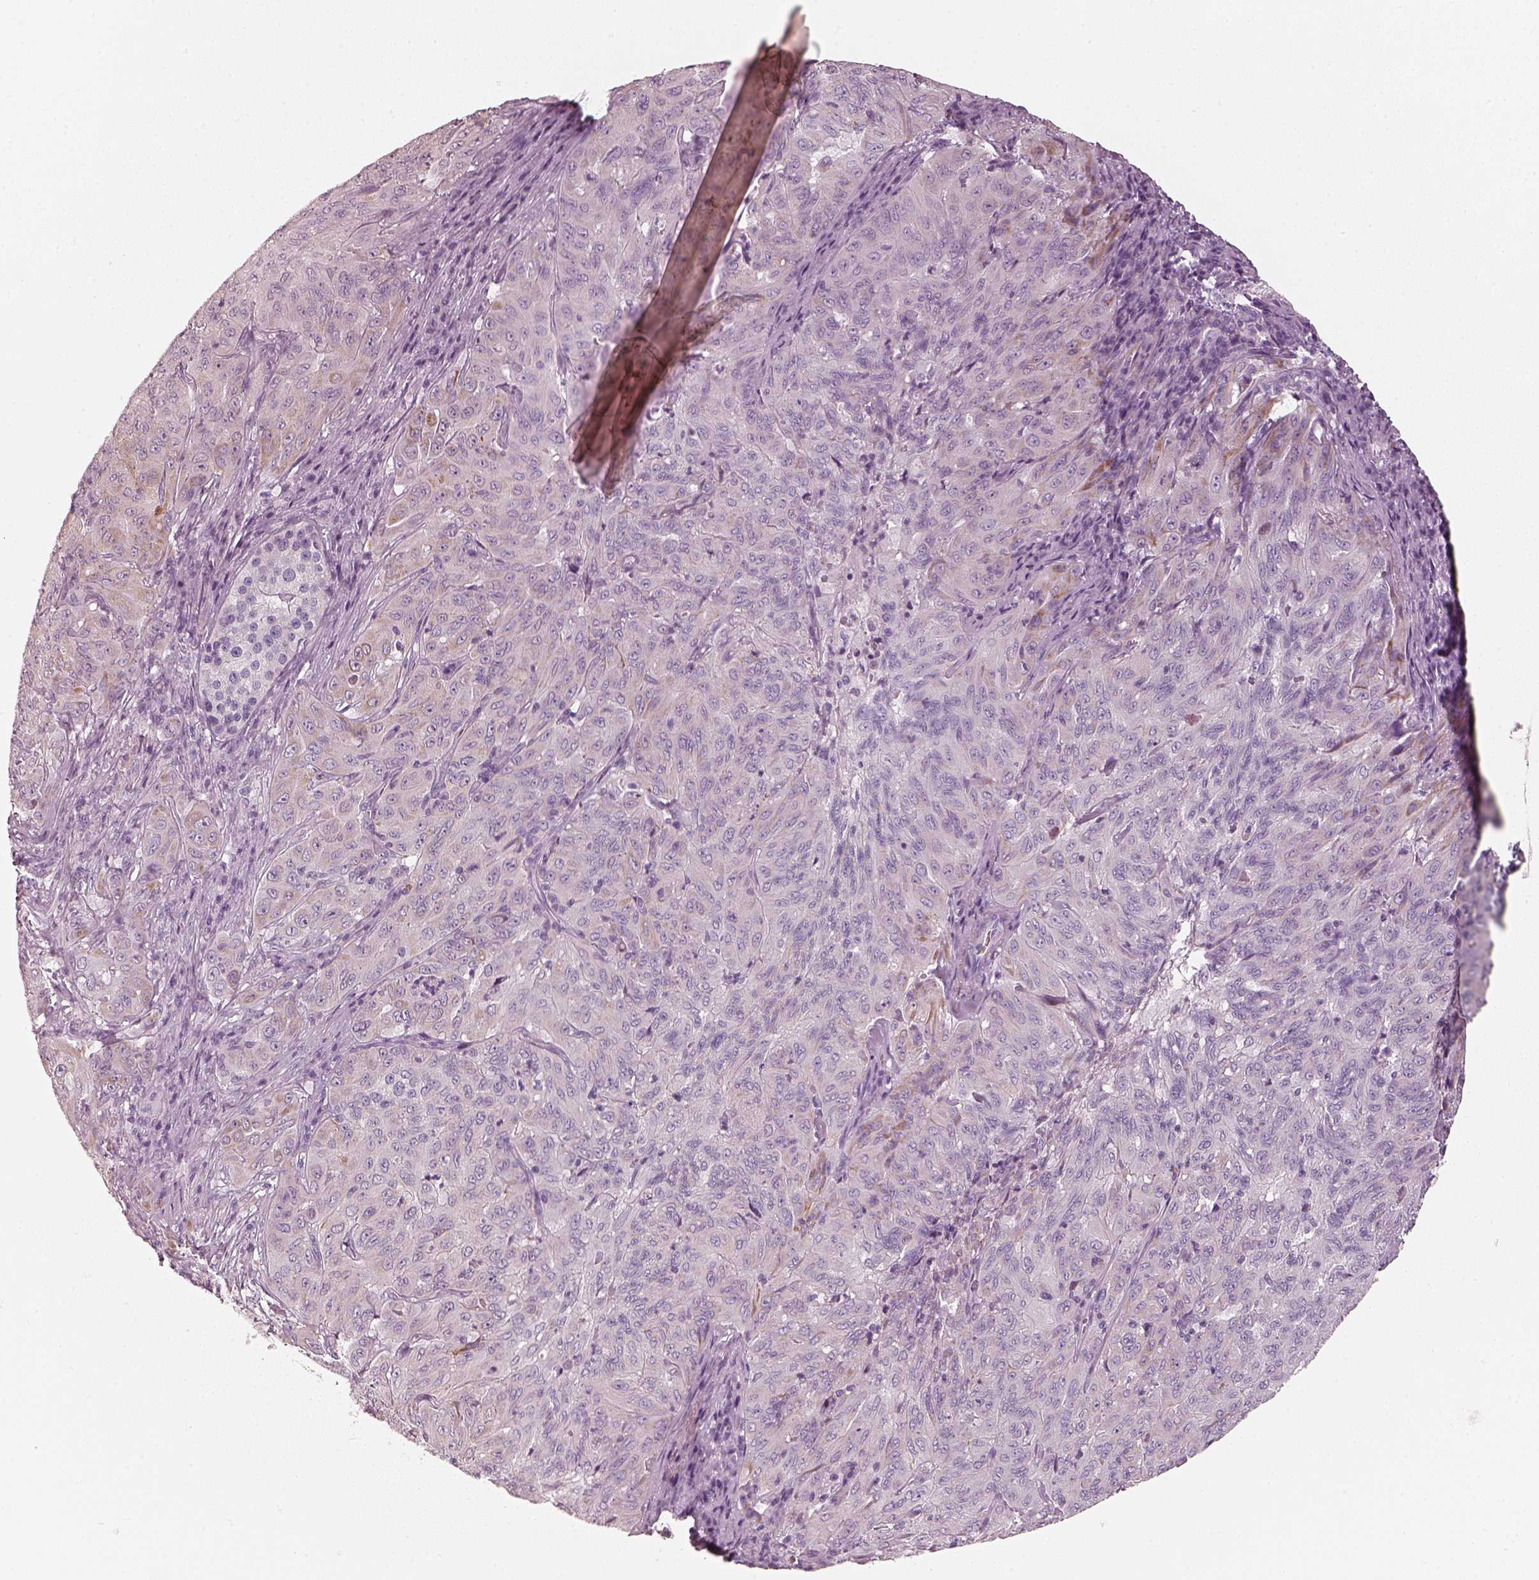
{"staining": {"intensity": "negative", "quantity": "none", "location": "none"}, "tissue": "pancreatic cancer", "cell_type": "Tumor cells", "image_type": "cancer", "snomed": [{"axis": "morphology", "description": "Adenocarcinoma, NOS"}, {"axis": "topography", "description": "Pancreas"}], "caption": "This is a image of immunohistochemistry (IHC) staining of pancreatic adenocarcinoma, which shows no positivity in tumor cells. (DAB (3,3'-diaminobenzidine) immunohistochemistry visualized using brightfield microscopy, high magnification).", "gene": "R3HDML", "patient": {"sex": "male", "age": 63}}